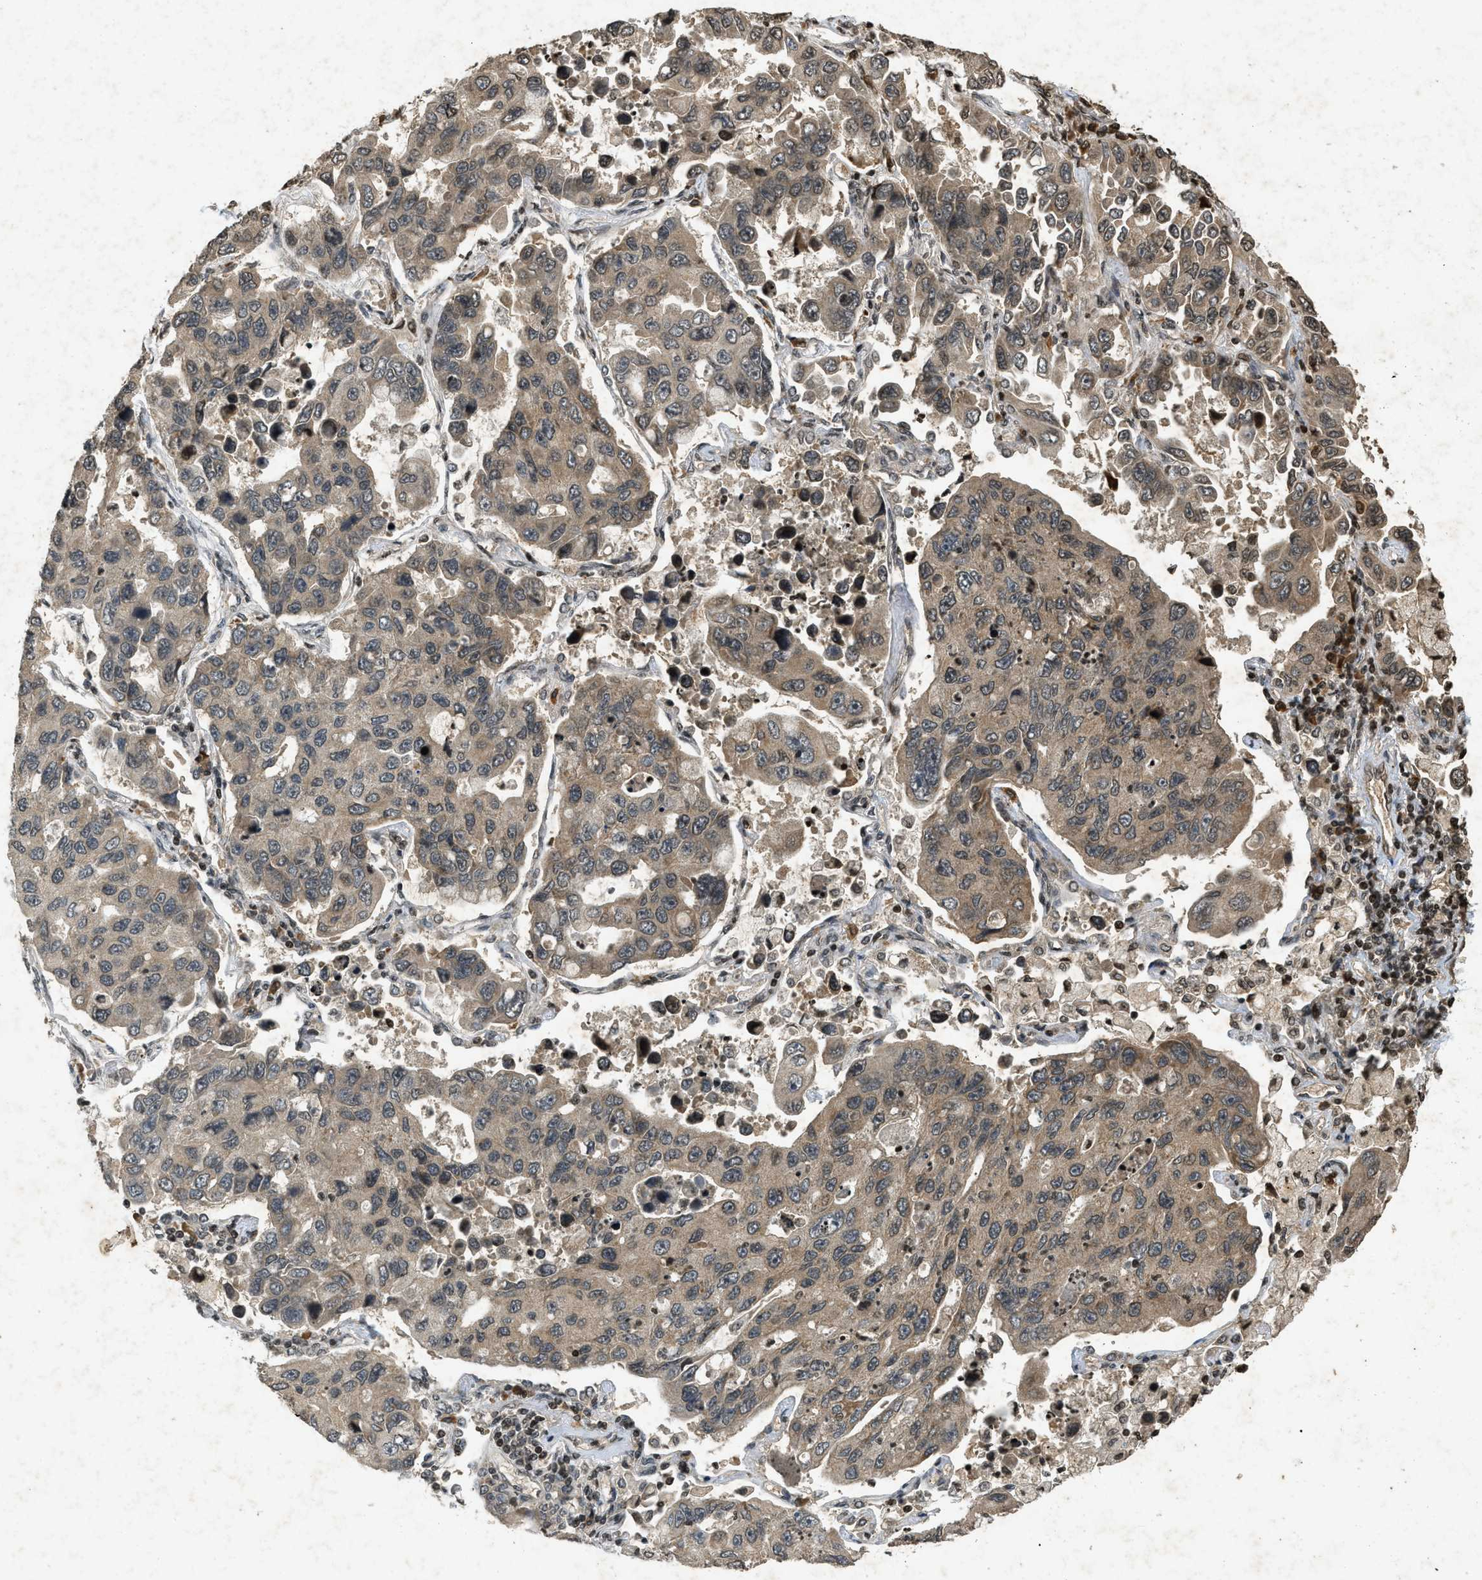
{"staining": {"intensity": "moderate", "quantity": ">75%", "location": "cytoplasmic/membranous,nuclear"}, "tissue": "lung cancer", "cell_type": "Tumor cells", "image_type": "cancer", "snomed": [{"axis": "morphology", "description": "Adenocarcinoma, NOS"}, {"axis": "topography", "description": "Lung"}], "caption": "Immunohistochemical staining of human adenocarcinoma (lung) demonstrates moderate cytoplasmic/membranous and nuclear protein expression in about >75% of tumor cells.", "gene": "SIAH1", "patient": {"sex": "male", "age": 64}}